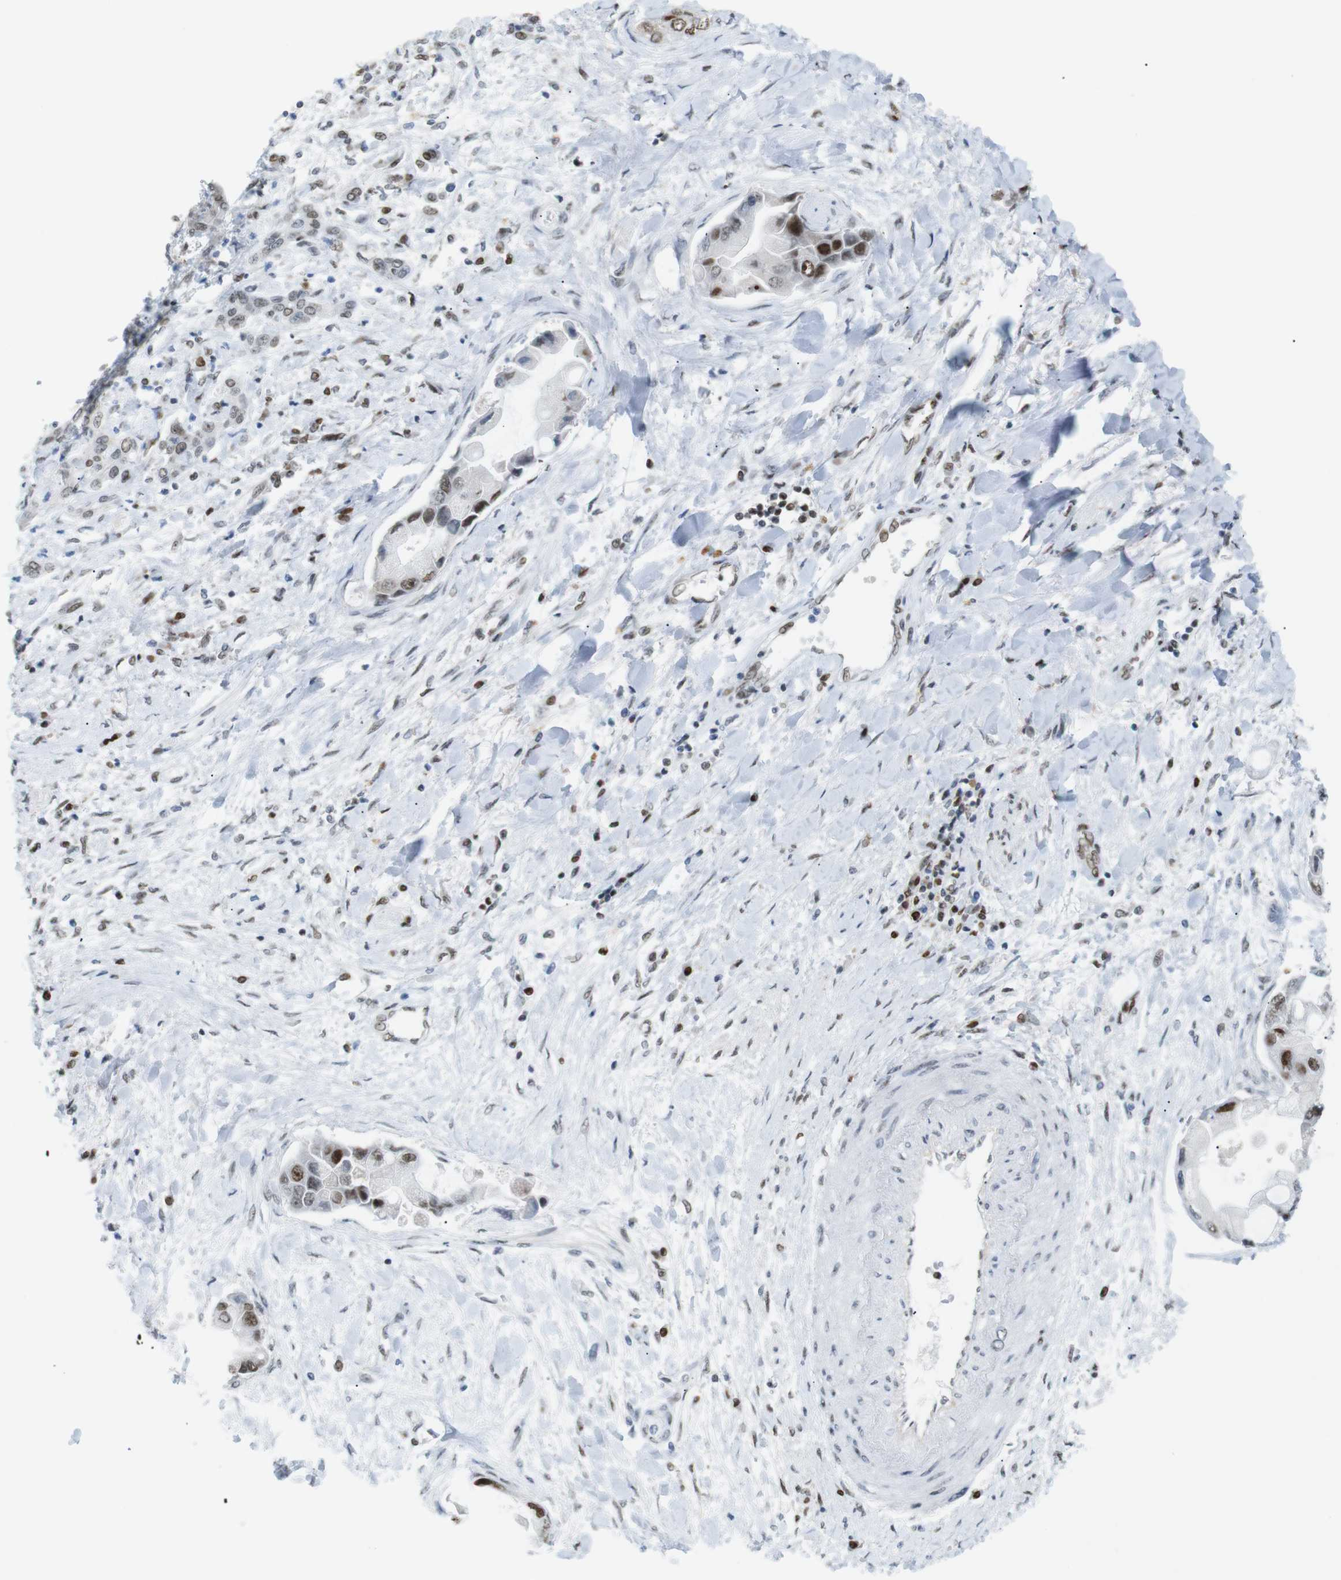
{"staining": {"intensity": "moderate", "quantity": ">75%", "location": "nuclear"}, "tissue": "liver cancer", "cell_type": "Tumor cells", "image_type": "cancer", "snomed": [{"axis": "morphology", "description": "Cholangiocarcinoma"}, {"axis": "topography", "description": "Liver"}], "caption": "Immunohistochemistry histopathology image of neoplastic tissue: liver cancer (cholangiocarcinoma) stained using immunohistochemistry displays medium levels of moderate protein expression localized specifically in the nuclear of tumor cells, appearing as a nuclear brown color.", "gene": "RIOX2", "patient": {"sex": "male", "age": 50}}